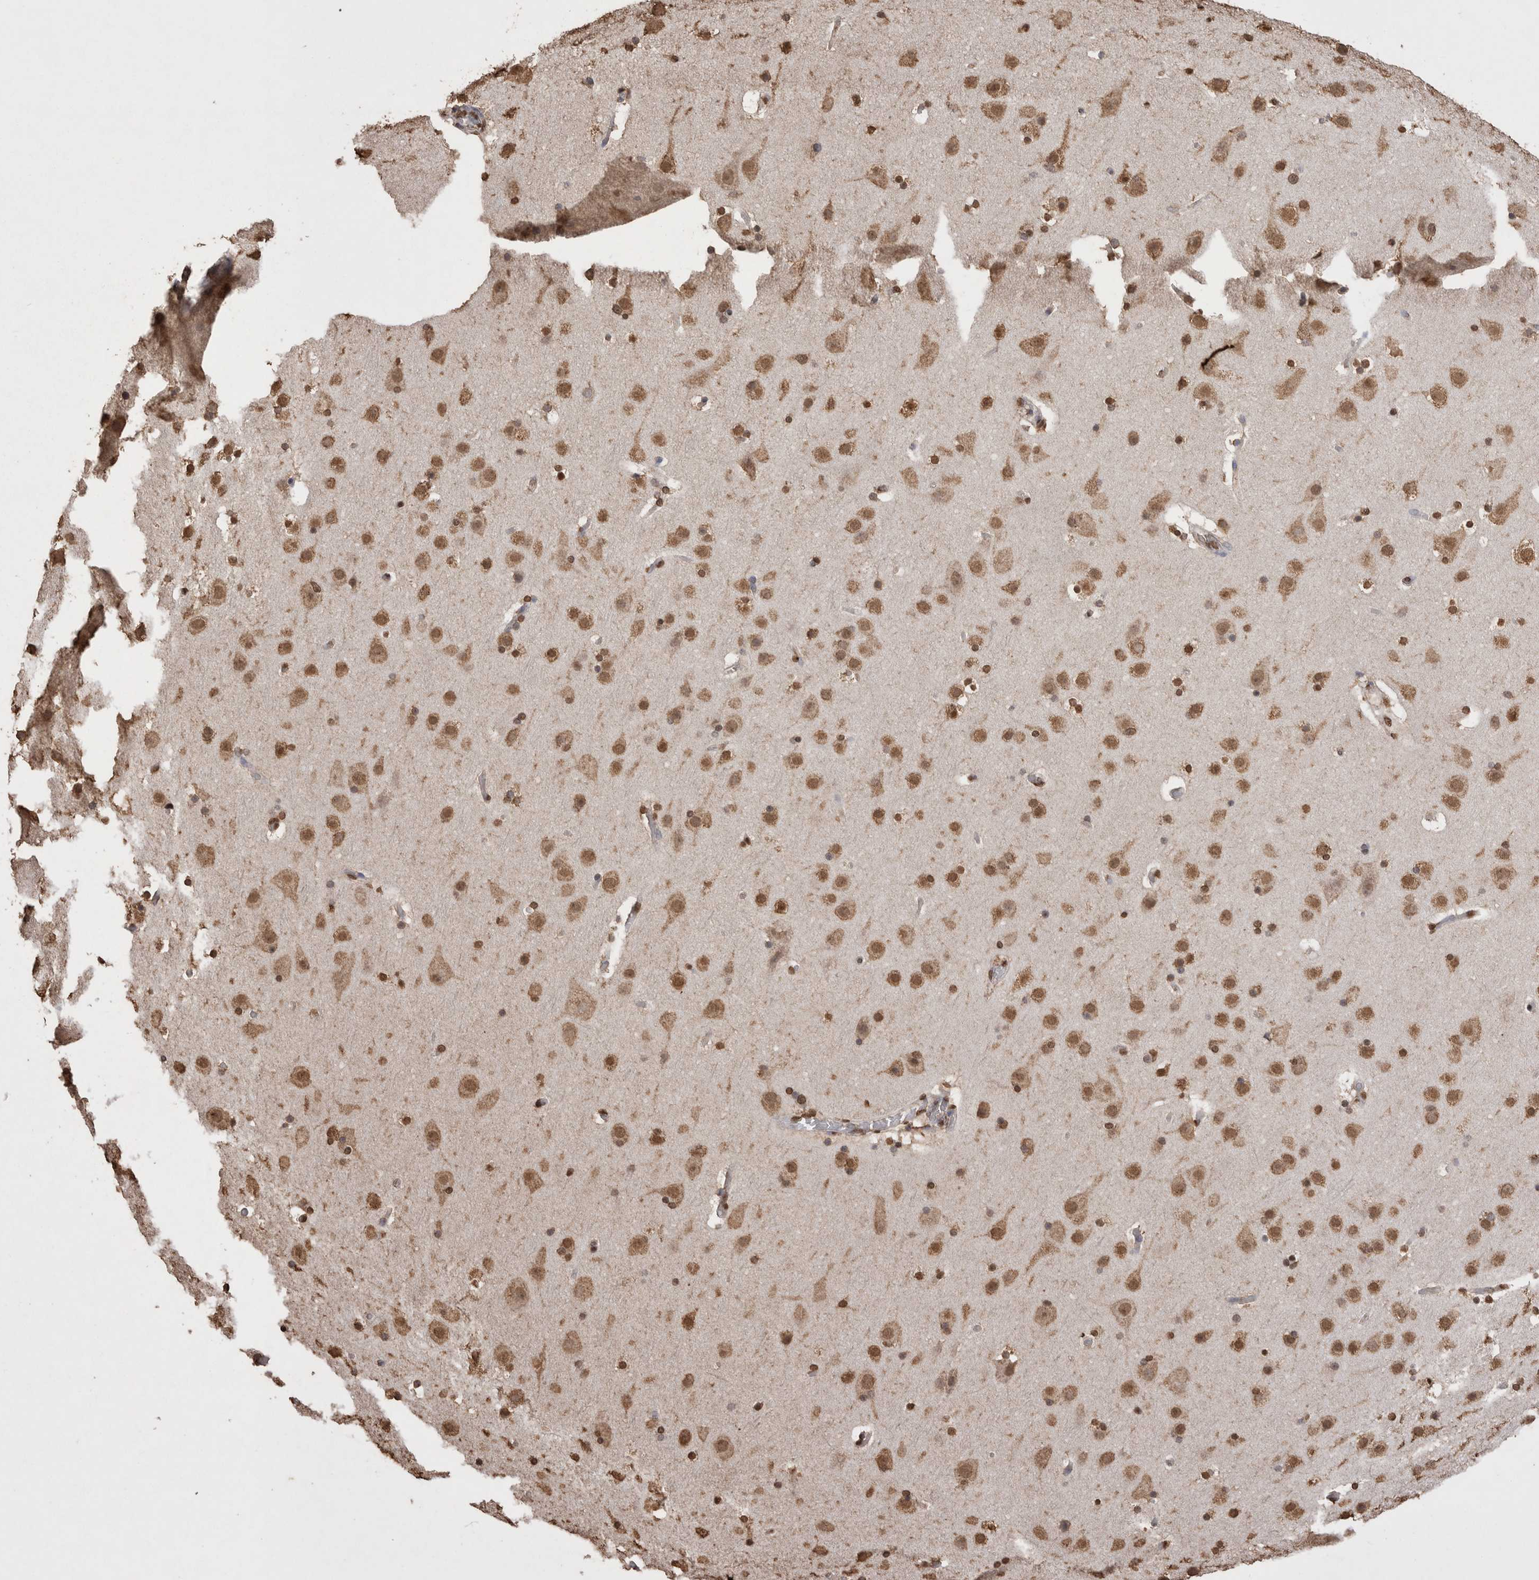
{"staining": {"intensity": "moderate", "quantity": ">75%", "location": "nuclear"}, "tissue": "cerebral cortex", "cell_type": "Endothelial cells", "image_type": "normal", "snomed": [{"axis": "morphology", "description": "Normal tissue, NOS"}, {"axis": "topography", "description": "Cerebral cortex"}], "caption": "Endothelial cells reveal medium levels of moderate nuclear expression in approximately >75% of cells in unremarkable cerebral cortex.", "gene": "POU5F1", "patient": {"sex": "male", "age": 57}}